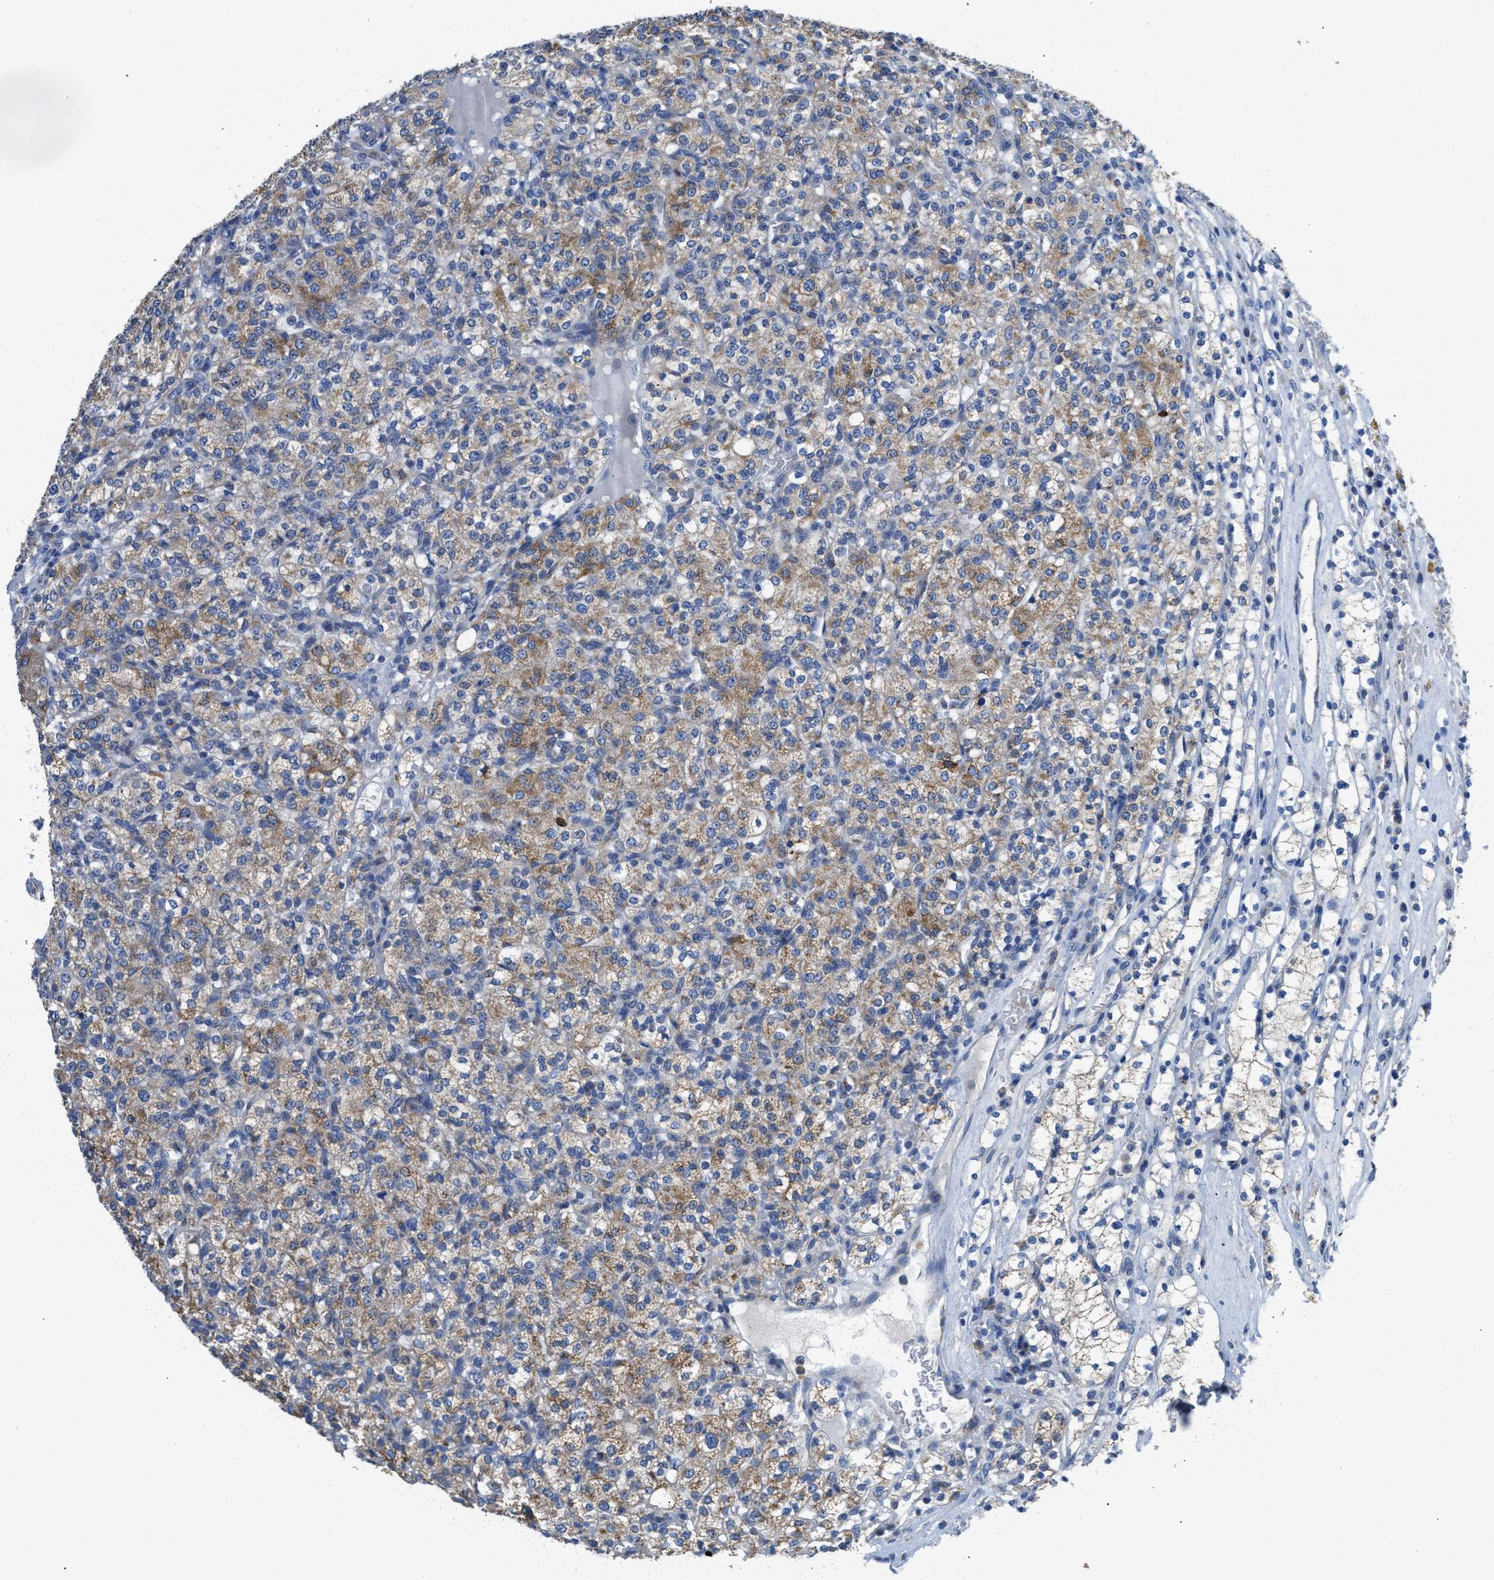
{"staining": {"intensity": "weak", "quantity": ">75%", "location": "cytoplasmic/membranous"}, "tissue": "renal cancer", "cell_type": "Tumor cells", "image_type": "cancer", "snomed": [{"axis": "morphology", "description": "Adenocarcinoma, NOS"}, {"axis": "topography", "description": "Kidney"}], "caption": "Renal adenocarcinoma was stained to show a protein in brown. There is low levels of weak cytoplasmic/membranous positivity in about >75% of tumor cells.", "gene": "SLC25A13", "patient": {"sex": "male", "age": 77}}